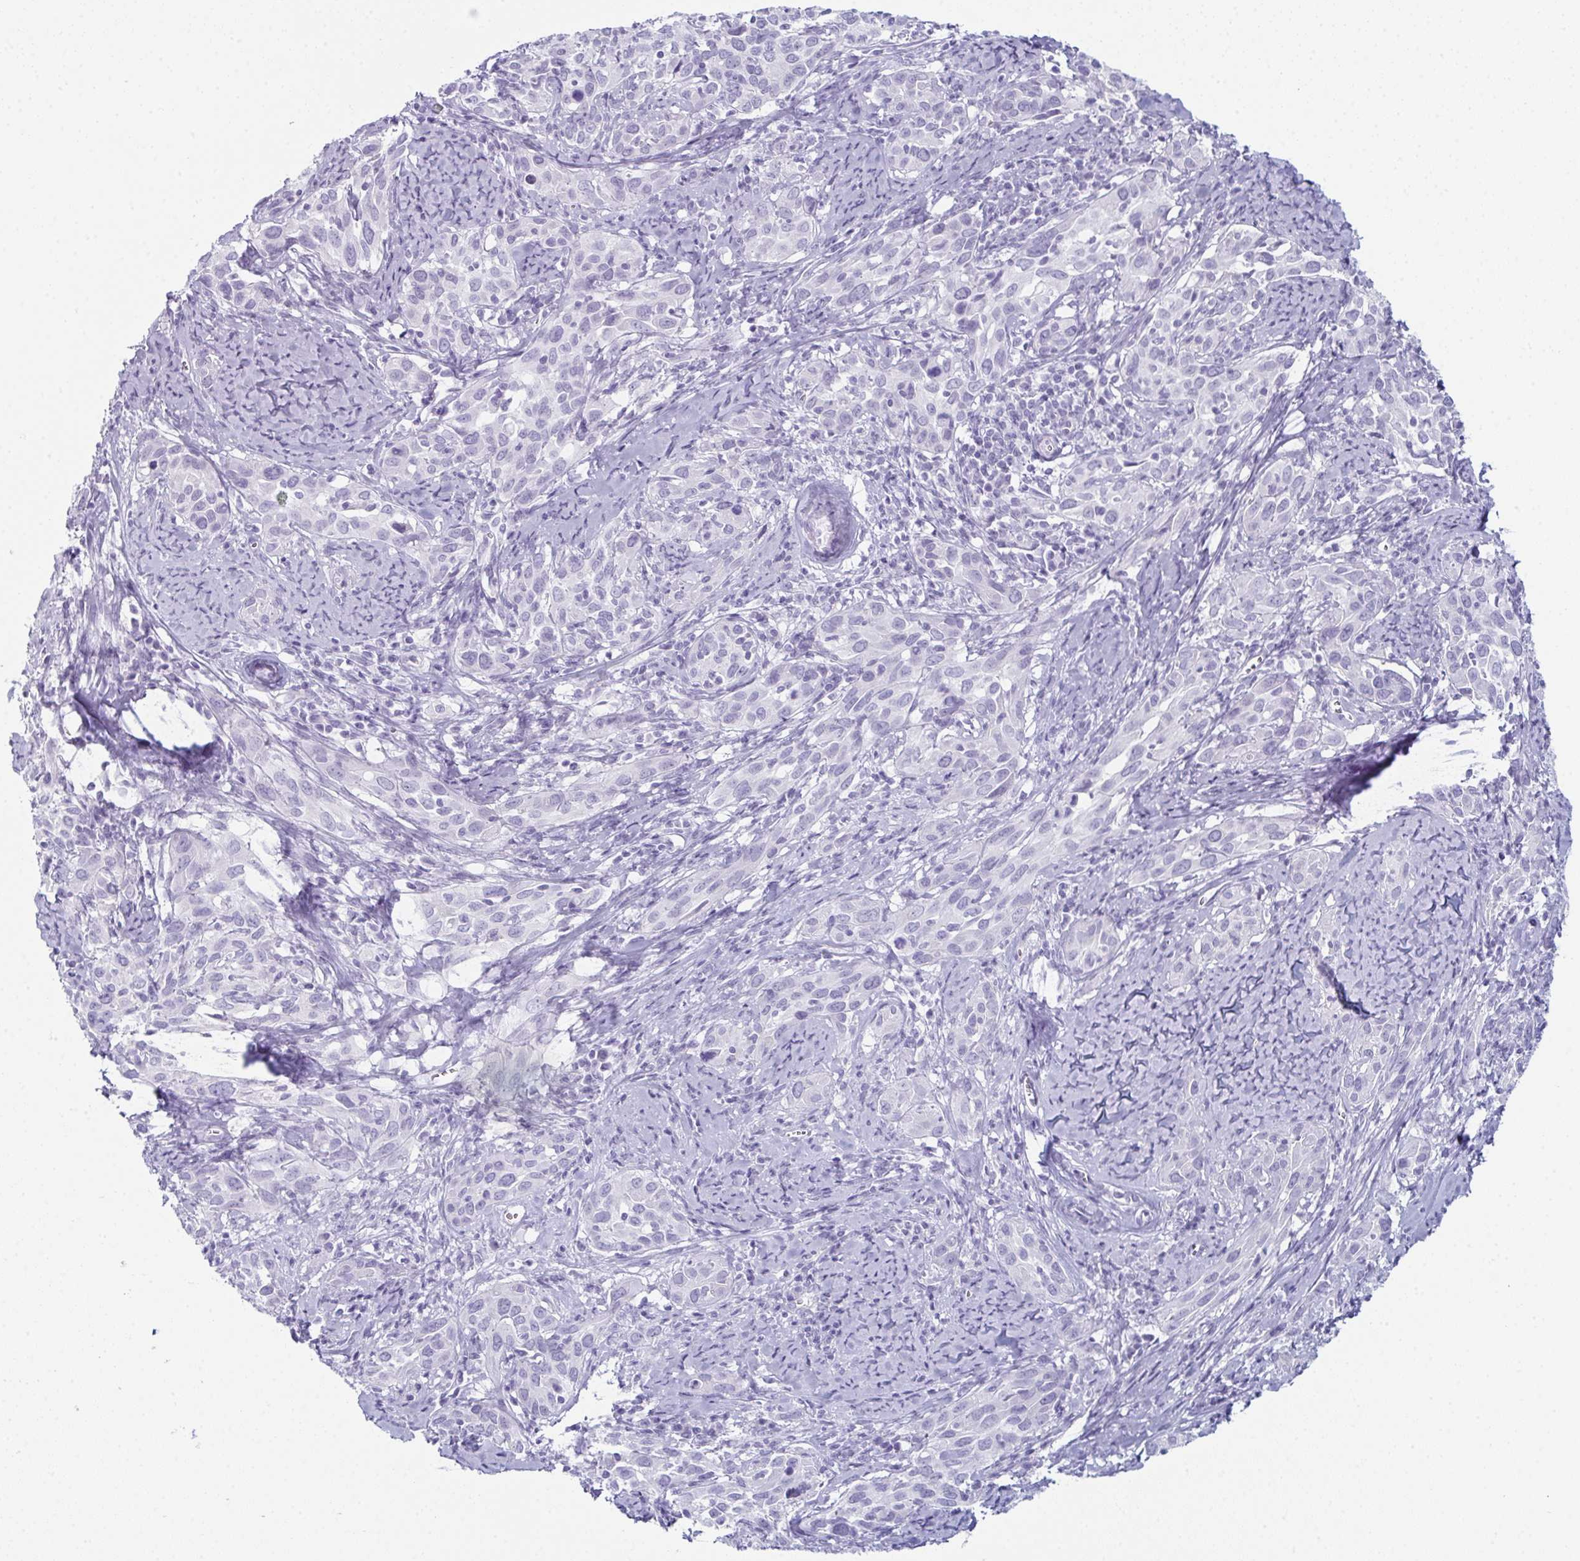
{"staining": {"intensity": "negative", "quantity": "none", "location": "none"}, "tissue": "cervical cancer", "cell_type": "Tumor cells", "image_type": "cancer", "snomed": [{"axis": "morphology", "description": "Squamous cell carcinoma, NOS"}, {"axis": "topography", "description": "Cervix"}], "caption": "IHC micrograph of human squamous cell carcinoma (cervical) stained for a protein (brown), which exhibits no staining in tumor cells. (DAB immunohistochemistry (IHC) with hematoxylin counter stain).", "gene": "ENKUR", "patient": {"sex": "female", "age": 51}}